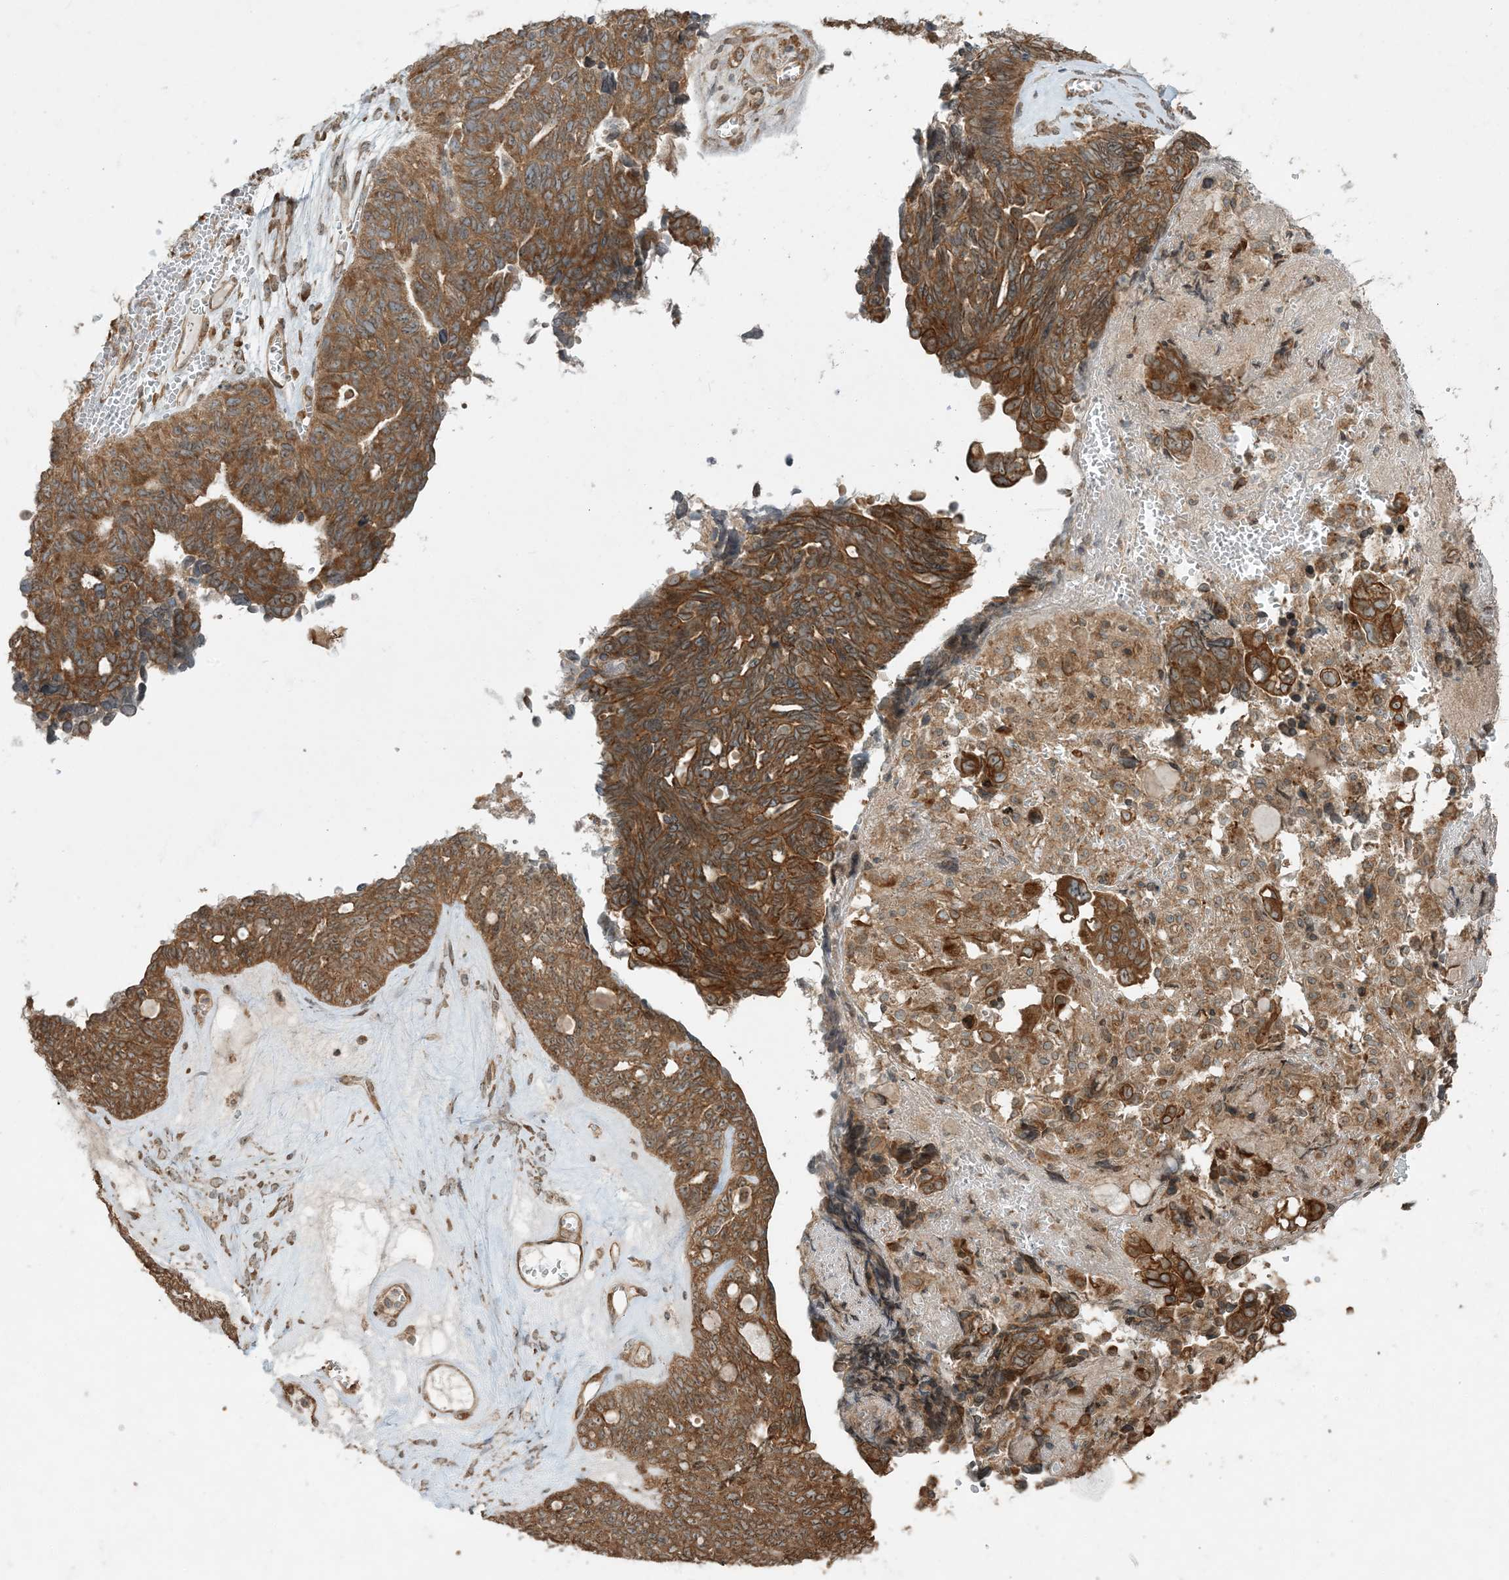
{"staining": {"intensity": "moderate", "quantity": ">75%", "location": "cytoplasmic/membranous"}, "tissue": "ovarian cancer", "cell_type": "Tumor cells", "image_type": "cancer", "snomed": [{"axis": "morphology", "description": "Cystadenocarcinoma, serous, NOS"}, {"axis": "topography", "description": "Ovary"}], "caption": "Approximately >75% of tumor cells in human ovarian cancer (serous cystadenocarcinoma) reveal moderate cytoplasmic/membranous protein positivity as visualized by brown immunohistochemical staining.", "gene": "COMMD8", "patient": {"sex": "female", "age": 79}}